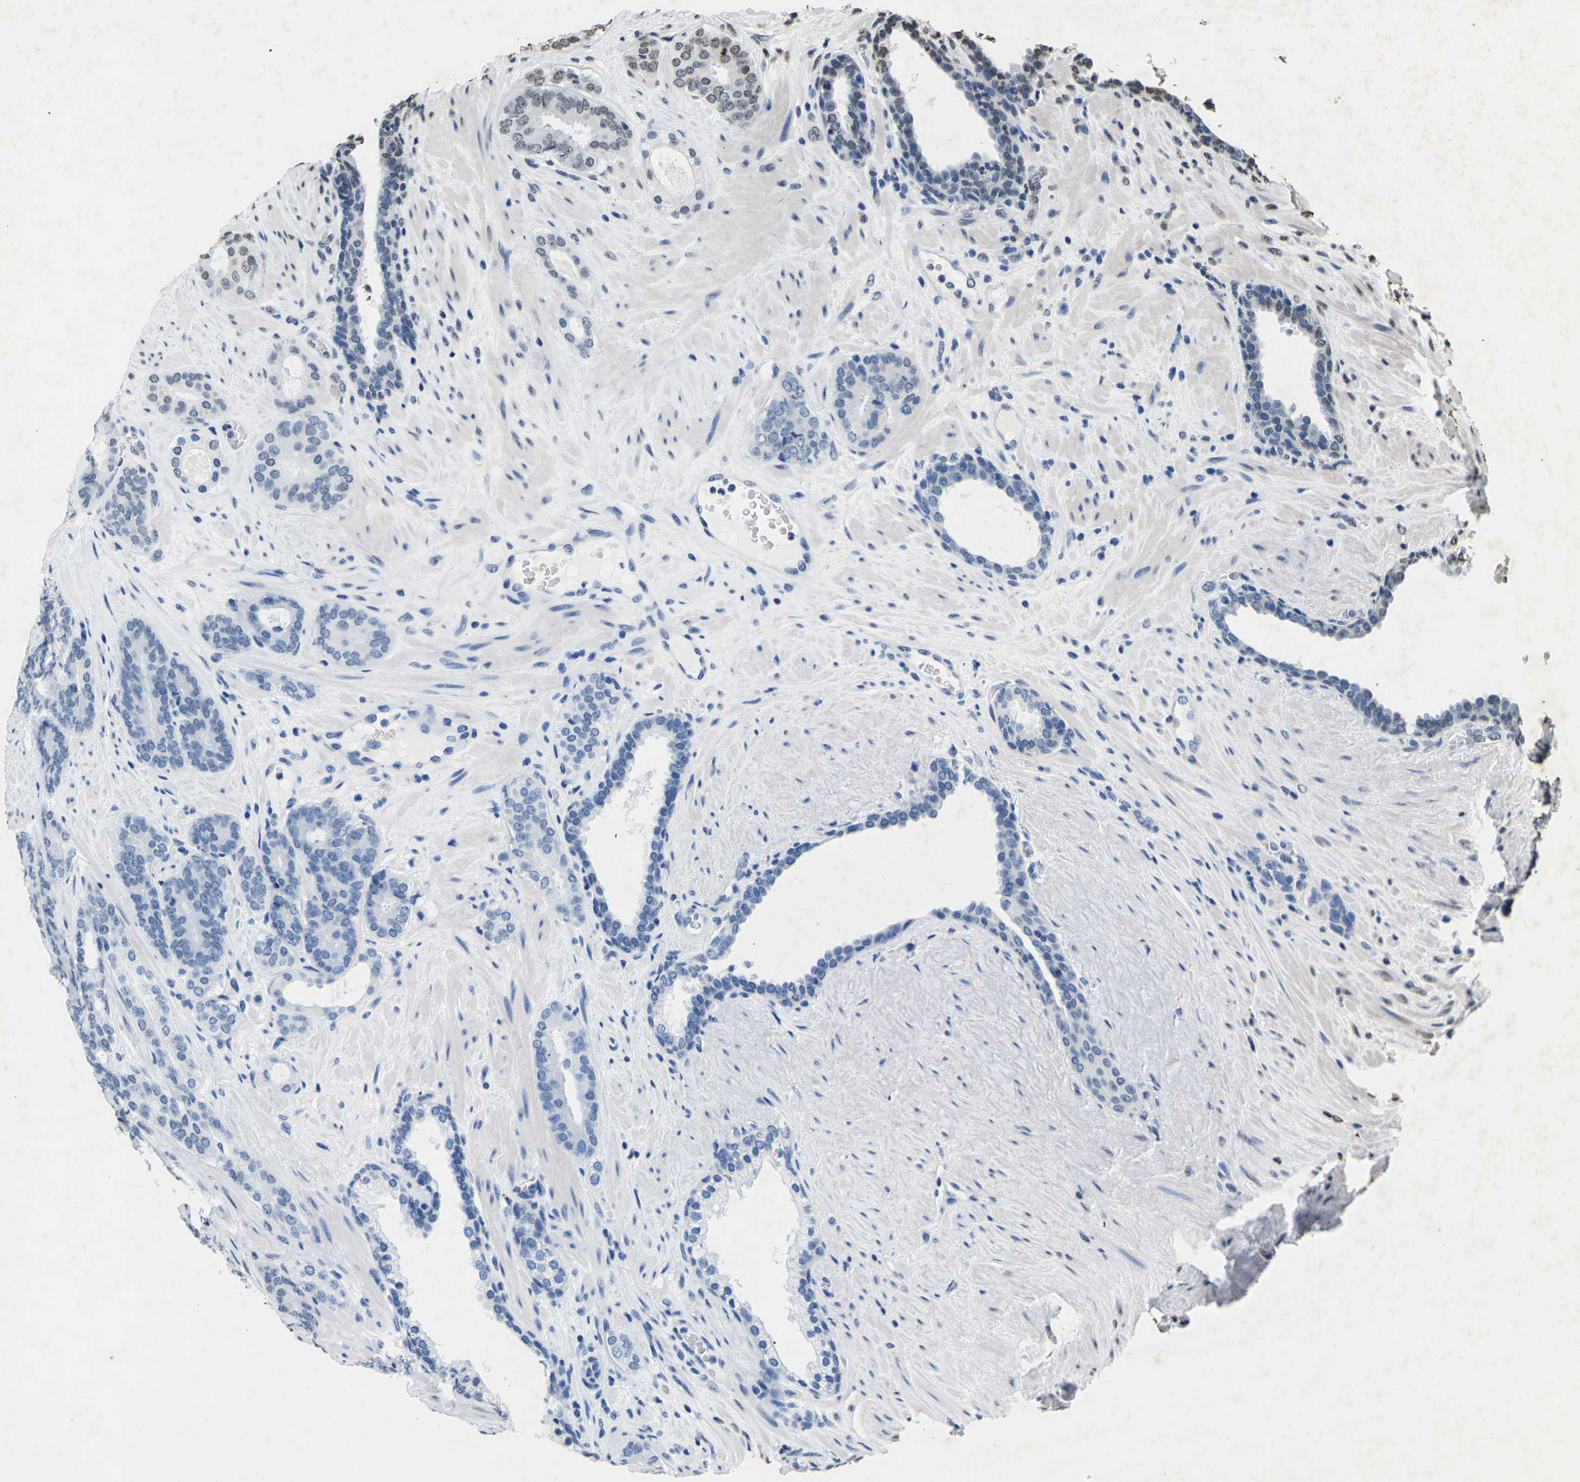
{"staining": {"intensity": "weak", "quantity": "25%-75%", "location": "nuclear"}, "tissue": "prostate cancer", "cell_type": "Tumor cells", "image_type": "cancer", "snomed": [{"axis": "morphology", "description": "Adenocarcinoma, Low grade"}, {"axis": "topography", "description": "Prostate"}], "caption": "This histopathology image shows IHC staining of prostate cancer, with low weak nuclear staining in about 25%-75% of tumor cells.", "gene": "EMSY", "patient": {"sex": "male", "age": 63}}